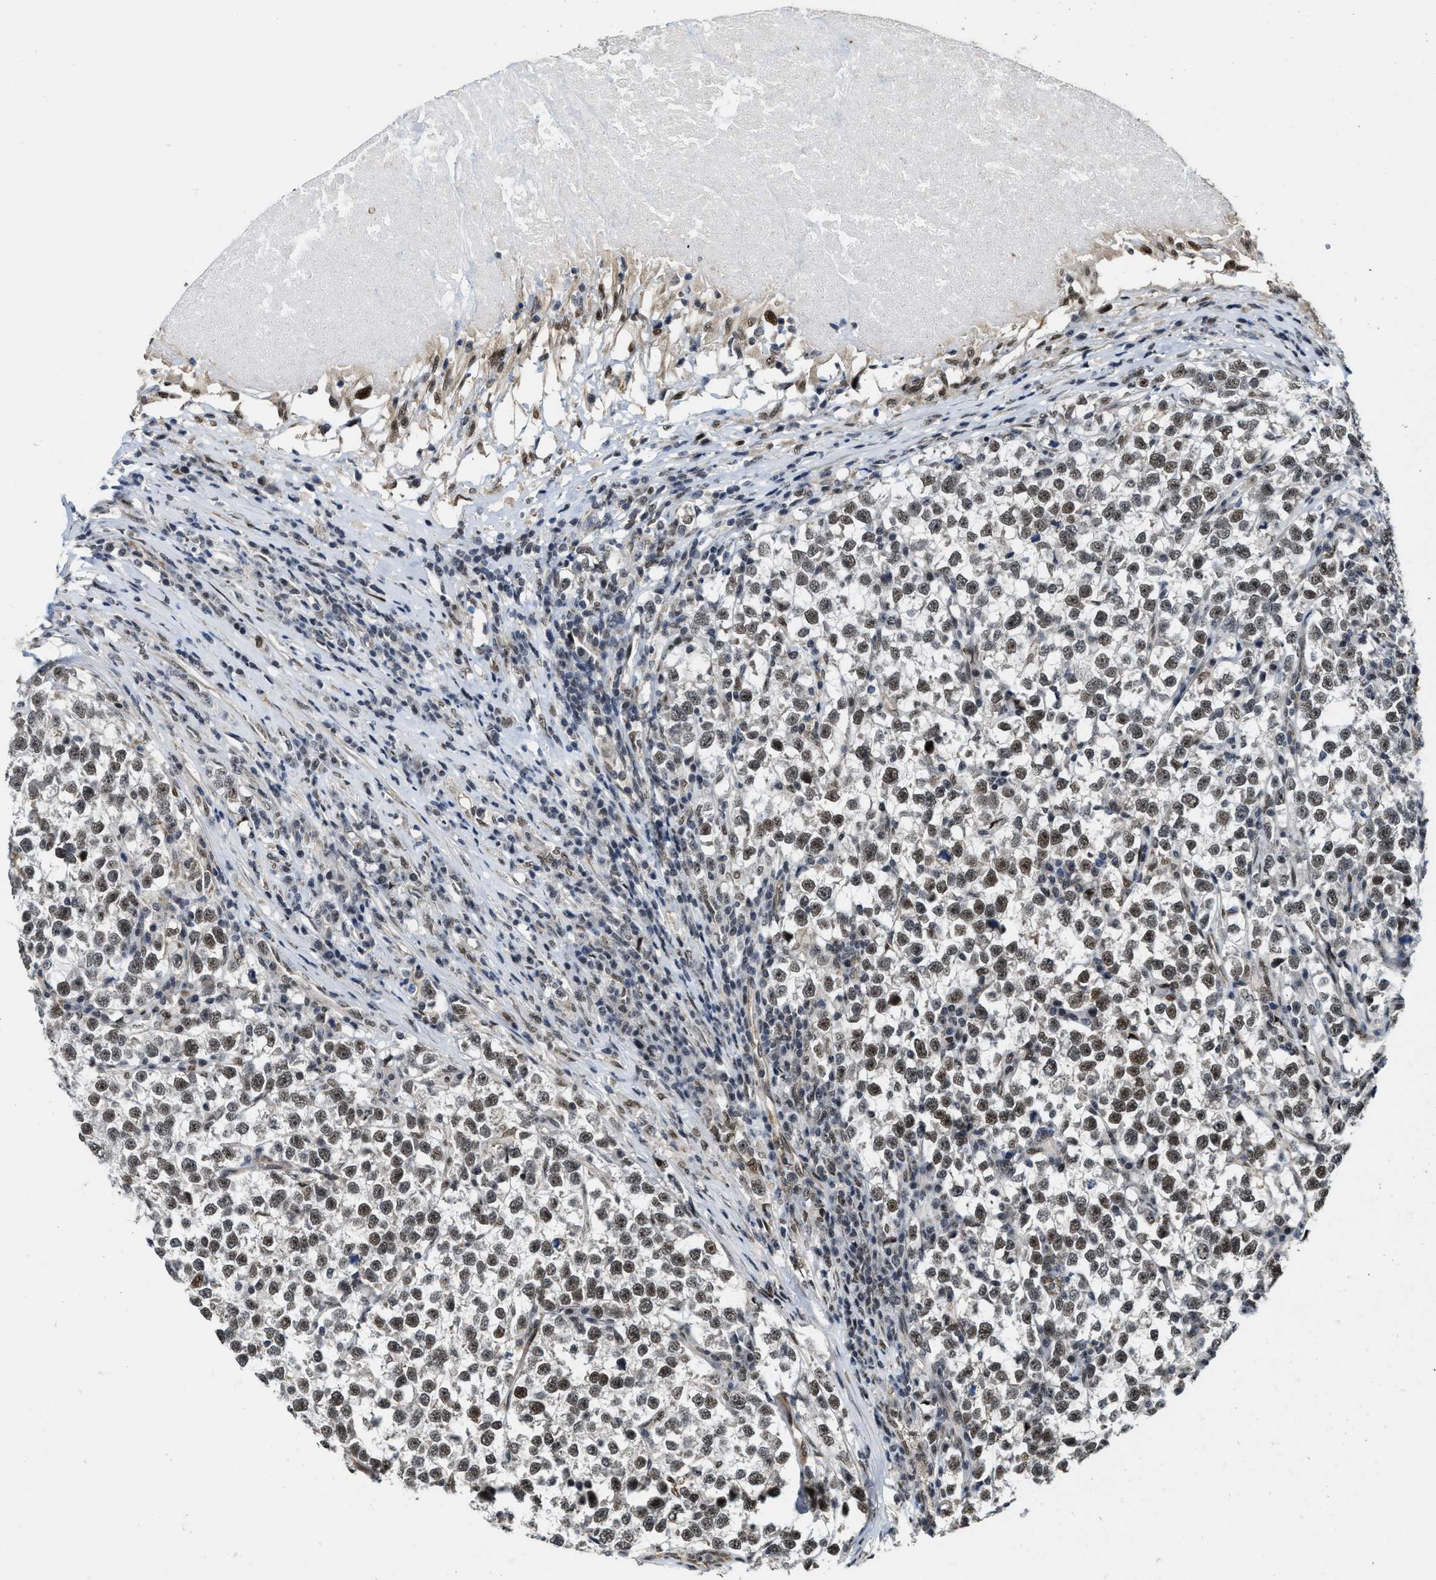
{"staining": {"intensity": "moderate", "quantity": ">75%", "location": "nuclear"}, "tissue": "testis cancer", "cell_type": "Tumor cells", "image_type": "cancer", "snomed": [{"axis": "morphology", "description": "Normal tissue, NOS"}, {"axis": "morphology", "description": "Seminoma, NOS"}, {"axis": "topography", "description": "Testis"}], "caption": "Protein analysis of testis cancer (seminoma) tissue demonstrates moderate nuclear staining in approximately >75% of tumor cells.", "gene": "ZNF250", "patient": {"sex": "male", "age": 43}}